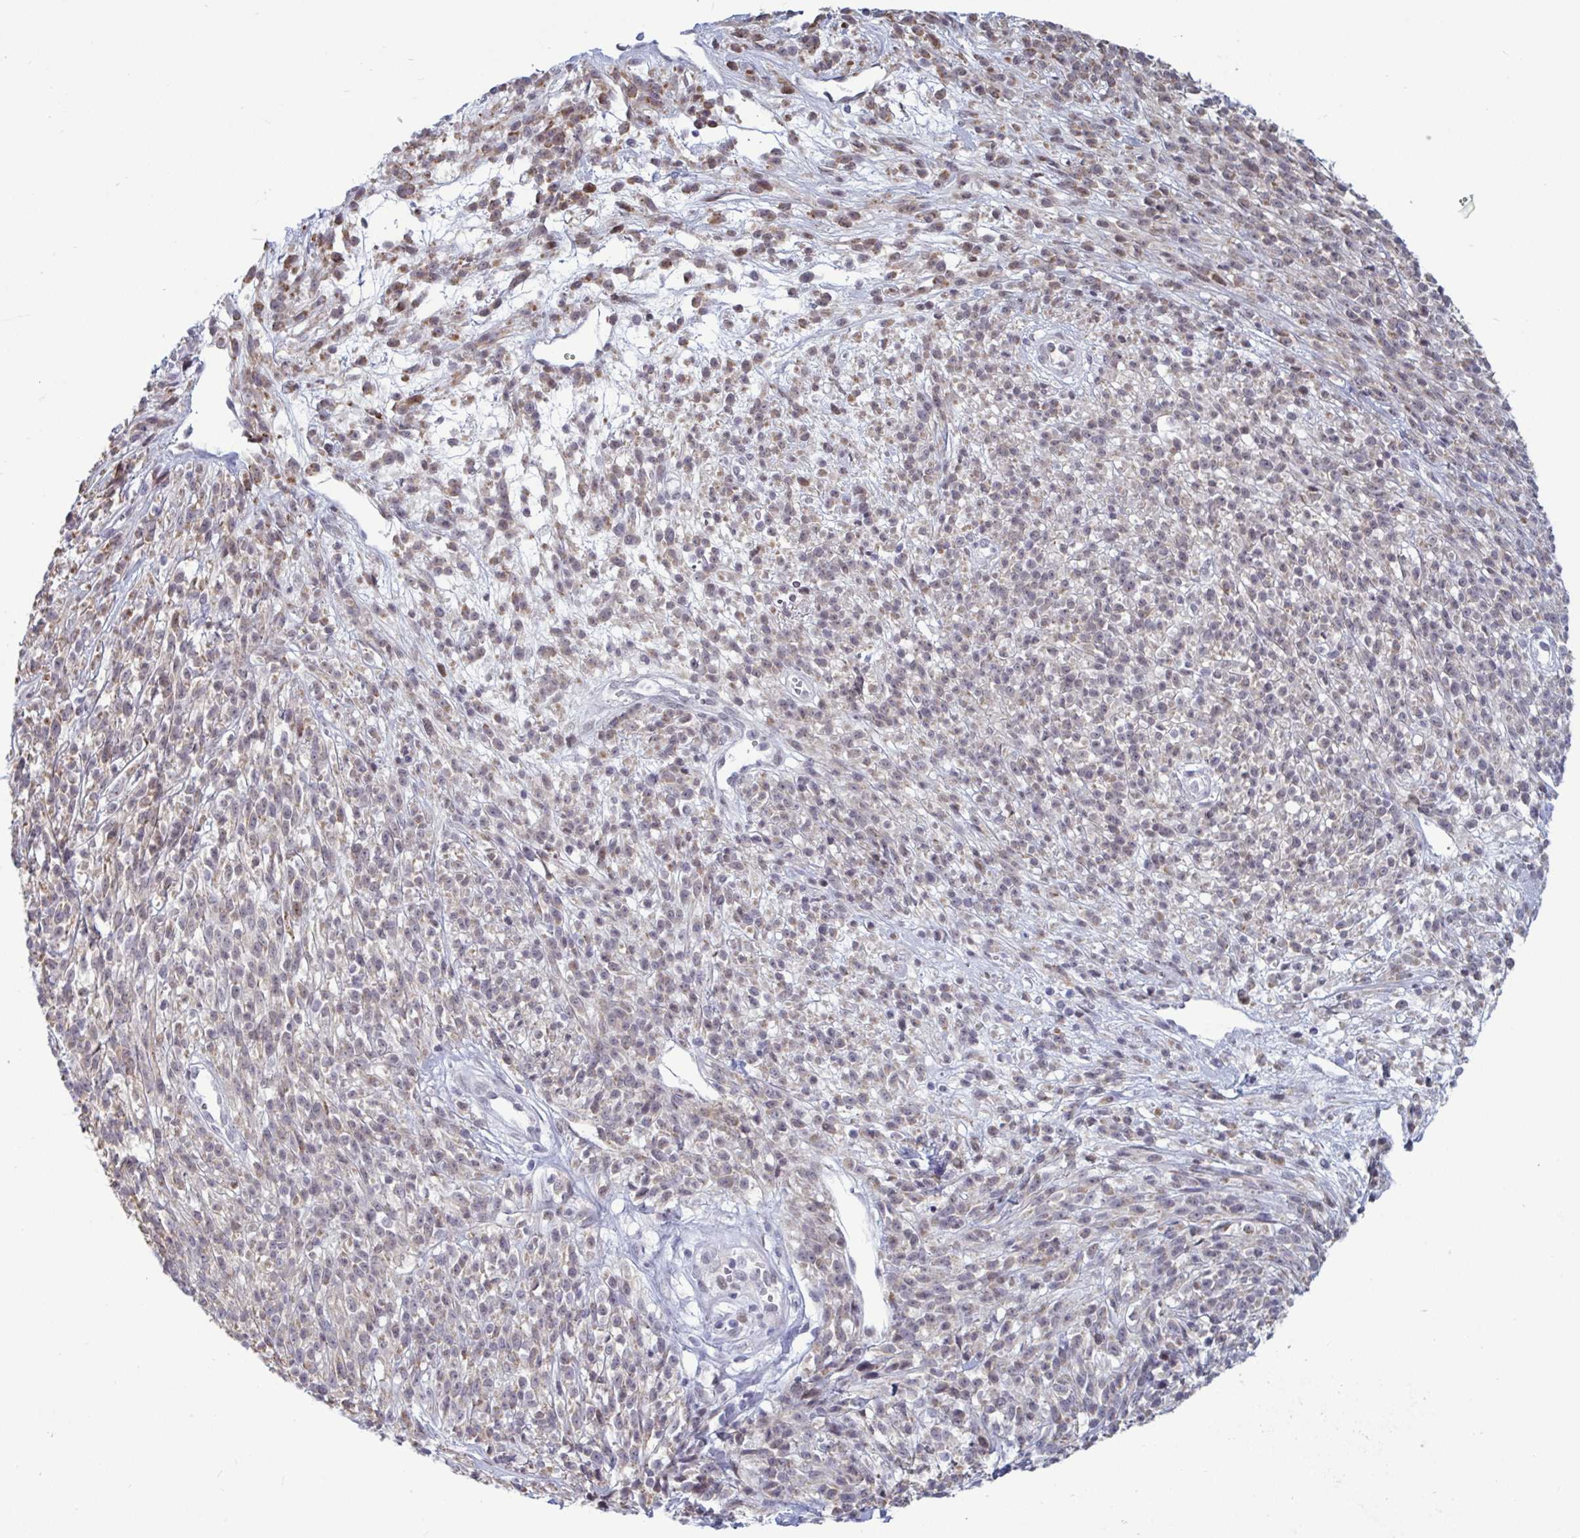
{"staining": {"intensity": "weak", "quantity": "25%-75%", "location": "cytoplasmic/membranous"}, "tissue": "melanoma", "cell_type": "Tumor cells", "image_type": "cancer", "snomed": [{"axis": "morphology", "description": "Malignant melanoma, NOS"}, {"axis": "topography", "description": "Skin"}, {"axis": "topography", "description": "Skin of trunk"}], "caption": "Immunohistochemical staining of malignant melanoma reveals weak cytoplasmic/membranous protein positivity in approximately 25%-75% of tumor cells. The protein is stained brown, and the nuclei are stained in blue (DAB (3,3'-diaminobenzidine) IHC with brightfield microscopy, high magnification).", "gene": "TCEAL8", "patient": {"sex": "male", "age": 74}}